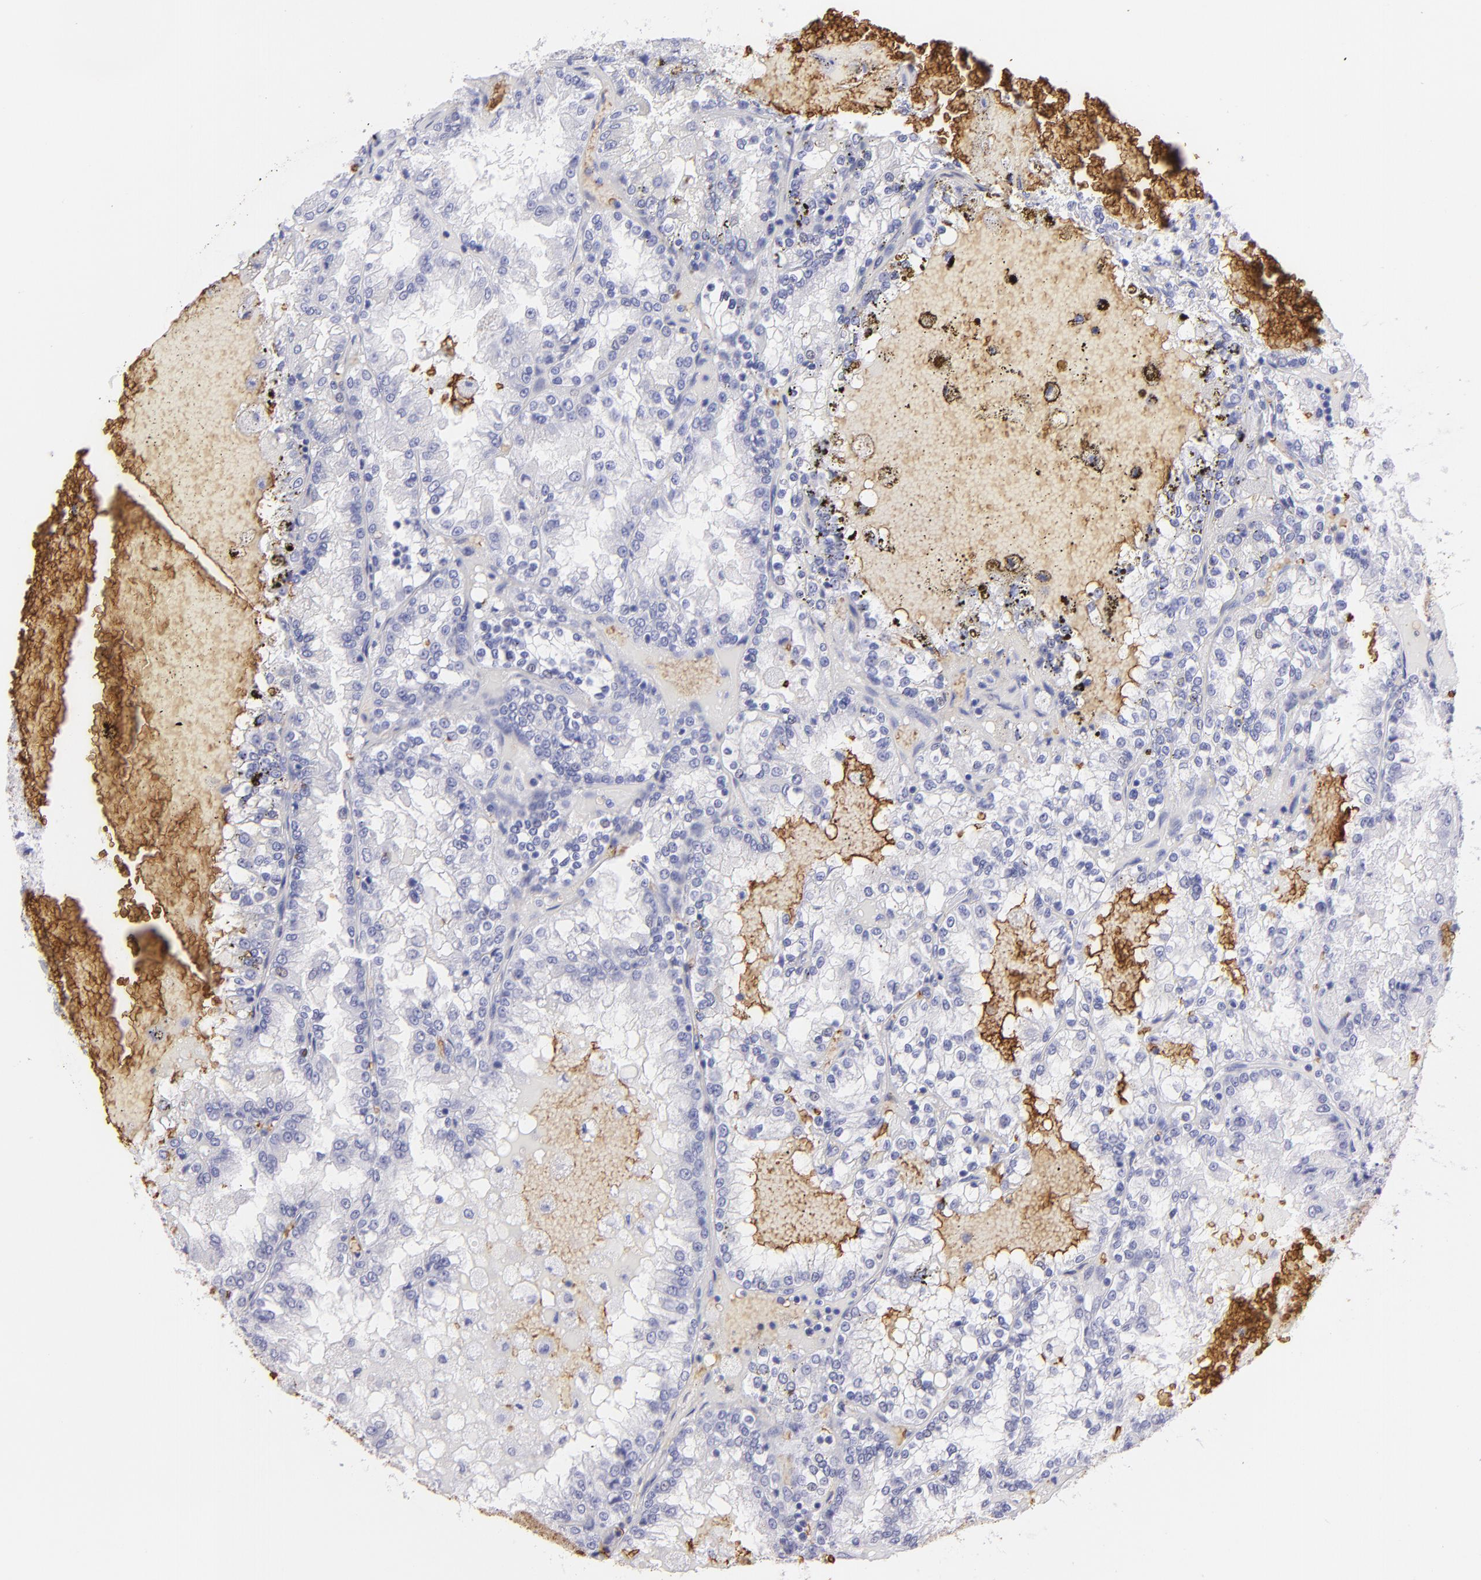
{"staining": {"intensity": "negative", "quantity": "none", "location": "none"}, "tissue": "renal cancer", "cell_type": "Tumor cells", "image_type": "cancer", "snomed": [{"axis": "morphology", "description": "Adenocarcinoma, NOS"}, {"axis": "topography", "description": "Kidney"}], "caption": "The histopathology image reveals no significant expression in tumor cells of renal cancer.", "gene": "GYPA", "patient": {"sex": "female", "age": 56}}